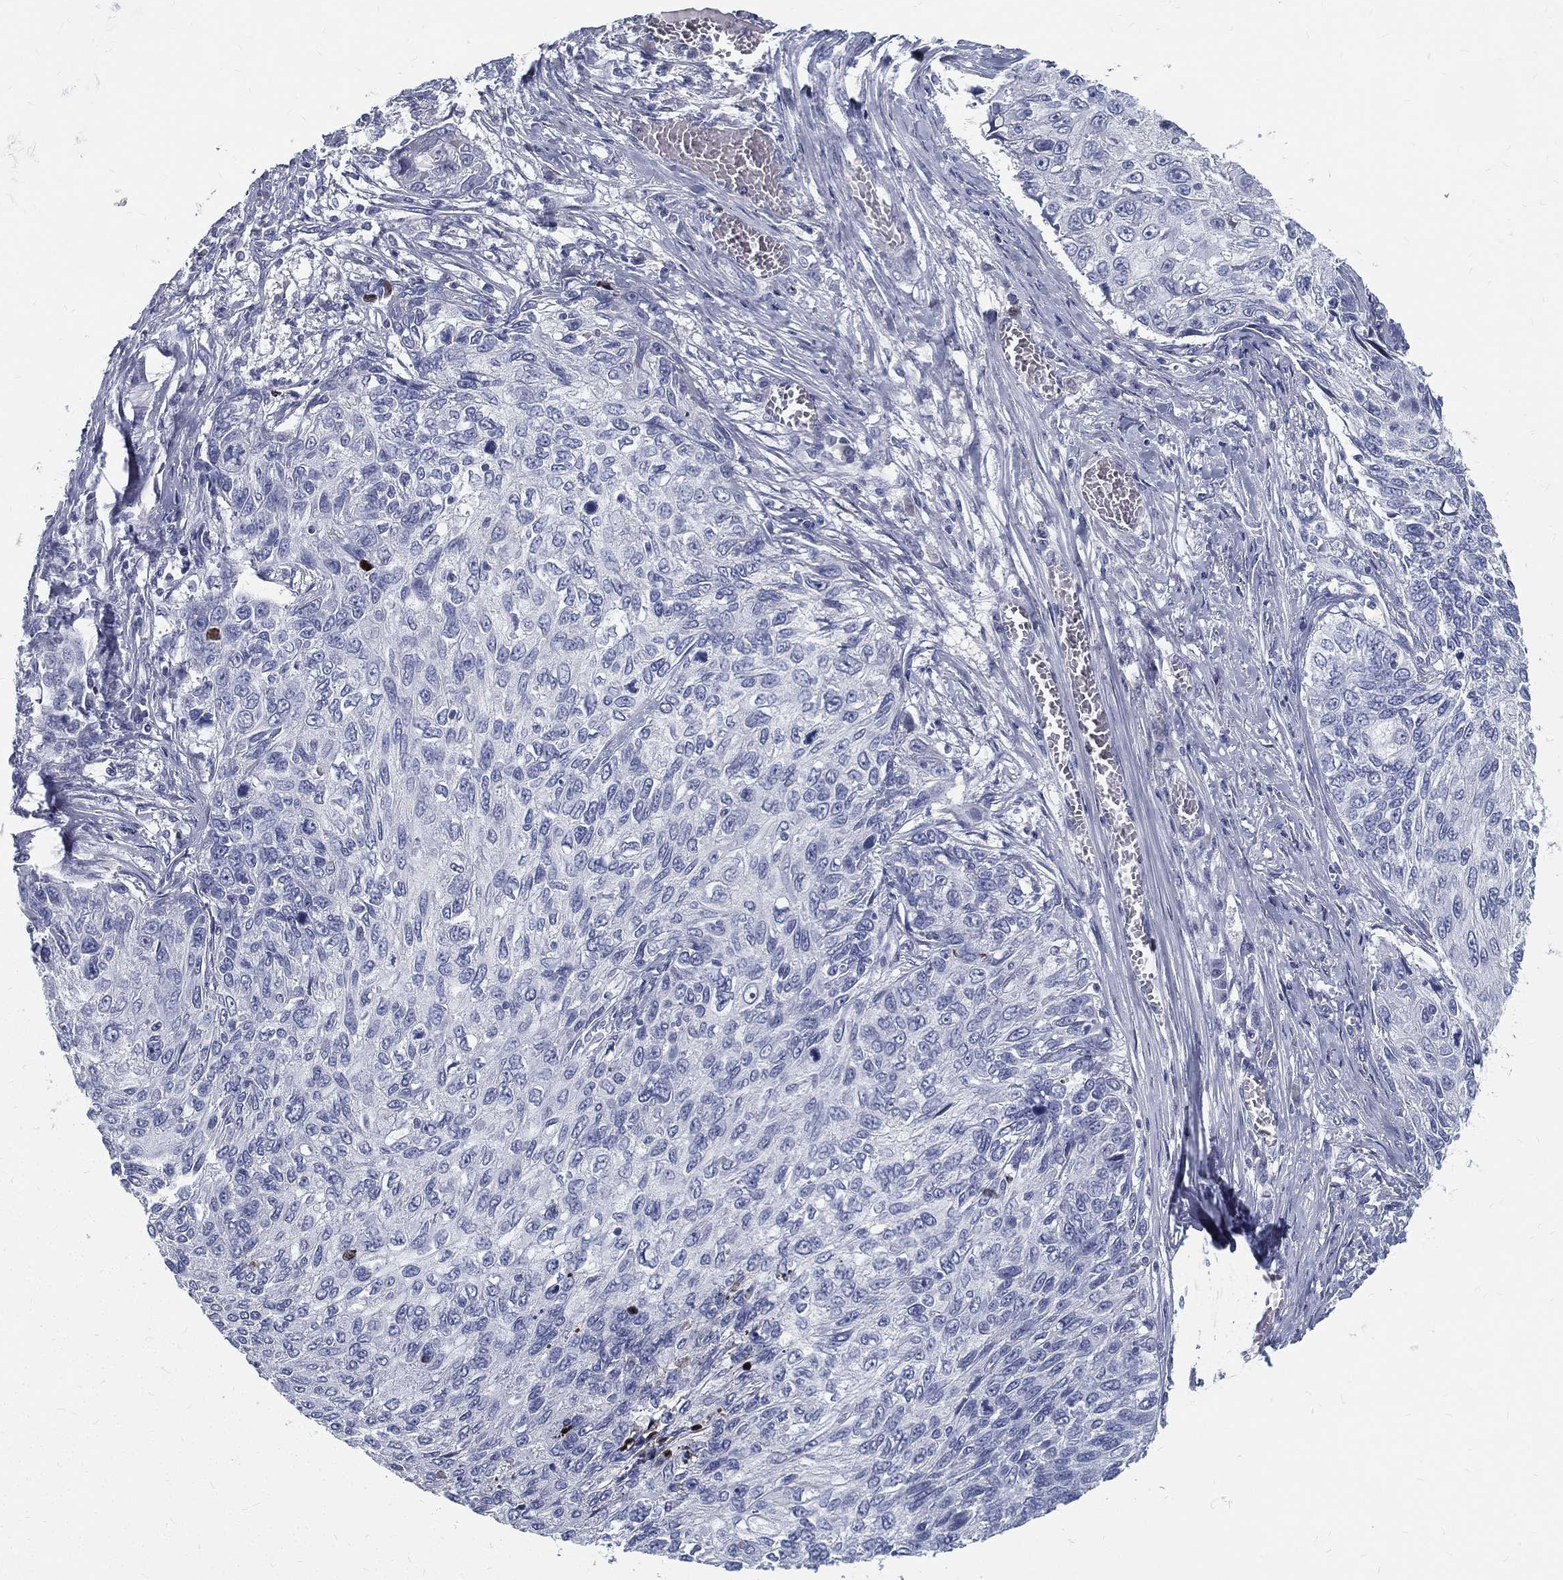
{"staining": {"intensity": "negative", "quantity": "none", "location": "none"}, "tissue": "skin cancer", "cell_type": "Tumor cells", "image_type": "cancer", "snomed": [{"axis": "morphology", "description": "Squamous cell carcinoma, NOS"}, {"axis": "topography", "description": "Skin"}], "caption": "DAB (3,3'-diaminobenzidine) immunohistochemical staining of squamous cell carcinoma (skin) exhibits no significant expression in tumor cells.", "gene": "SPPL2C", "patient": {"sex": "male", "age": 92}}